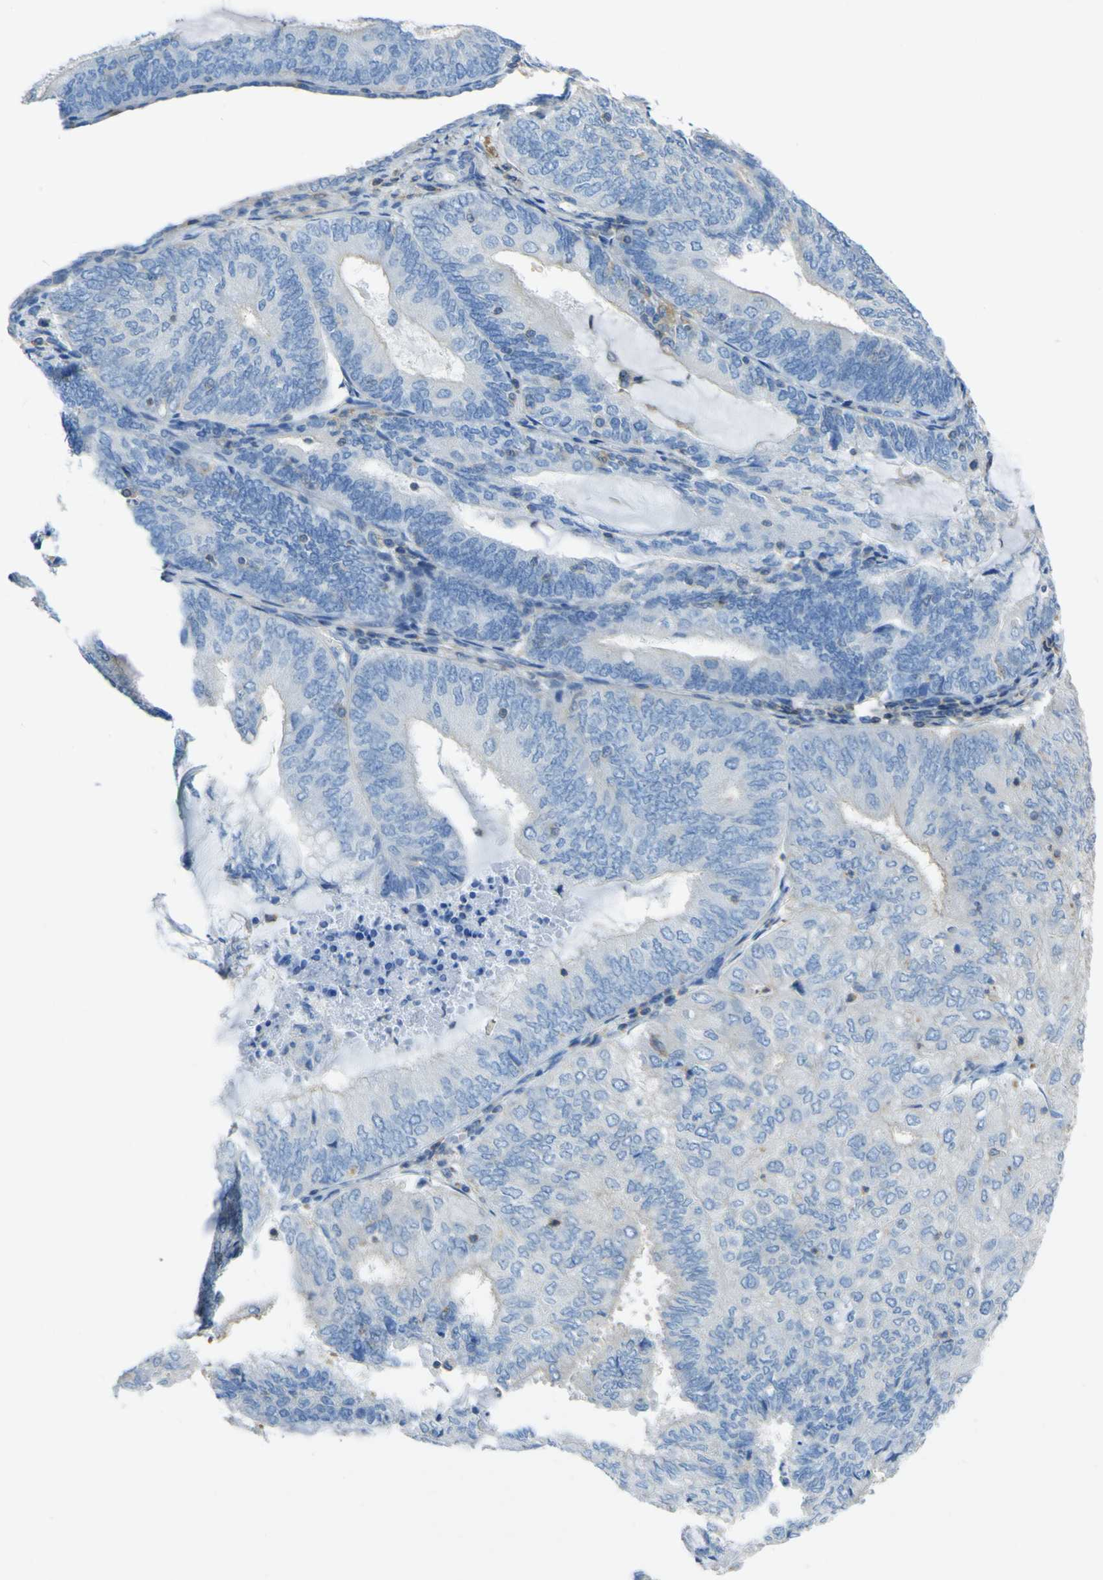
{"staining": {"intensity": "negative", "quantity": "none", "location": "none"}, "tissue": "endometrial cancer", "cell_type": "Tumor cells", "image_type": "cancer", "snomed": [{"axis": "morphology", "description": "Adenocarcinoma, NOS"}, {"axis": "topography", "description": "Endometrium"}], "caption": "Endometrial cancer (adenocarcinoma) was stained to show a protein in brown. There is no significant staining in tumor cells.", "gene": "OGN", "patient": {"sex": "female", "age": 81}}